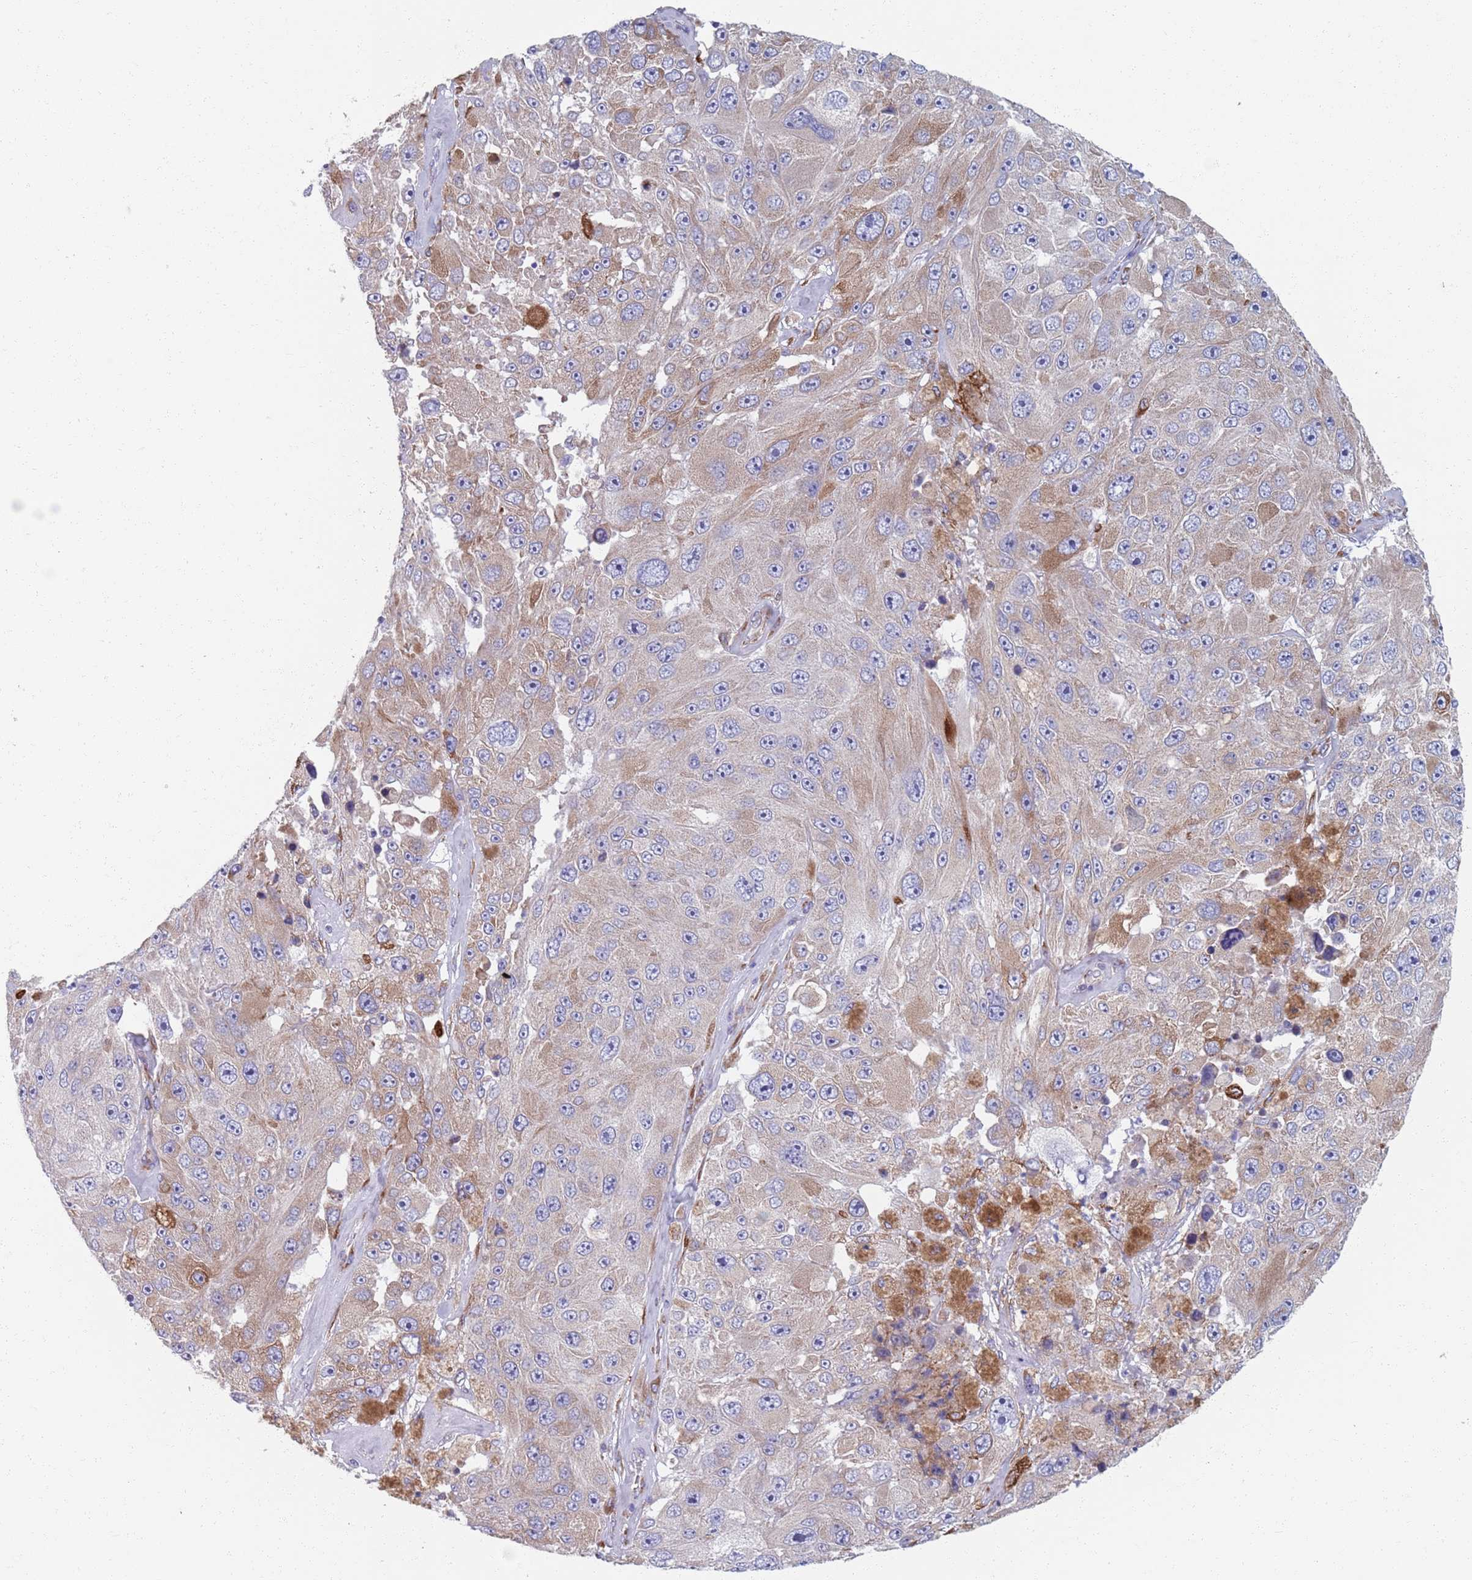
{"staining": {"intensity": "moderate", "quantity": "<25%", "location": "cytoplasmic/membranous"}, "tissue": "melanoma", "cell_type": "Tumor cells", "image_type": "cancer", "snomed": [{"axis": "morphology", "description": "Malignant melanoma, Metastatic site"}, {"axis": "topography", "description": "Lymph node"}], "caption": "Immunohistochemical staining of human melanoma exhibits low levels of moderate cytoplasmic/membranous protein positivity in about <25% of tumor cells.", "gene": "PLOD1", "patient": {"sex": "male", "age": 62}}